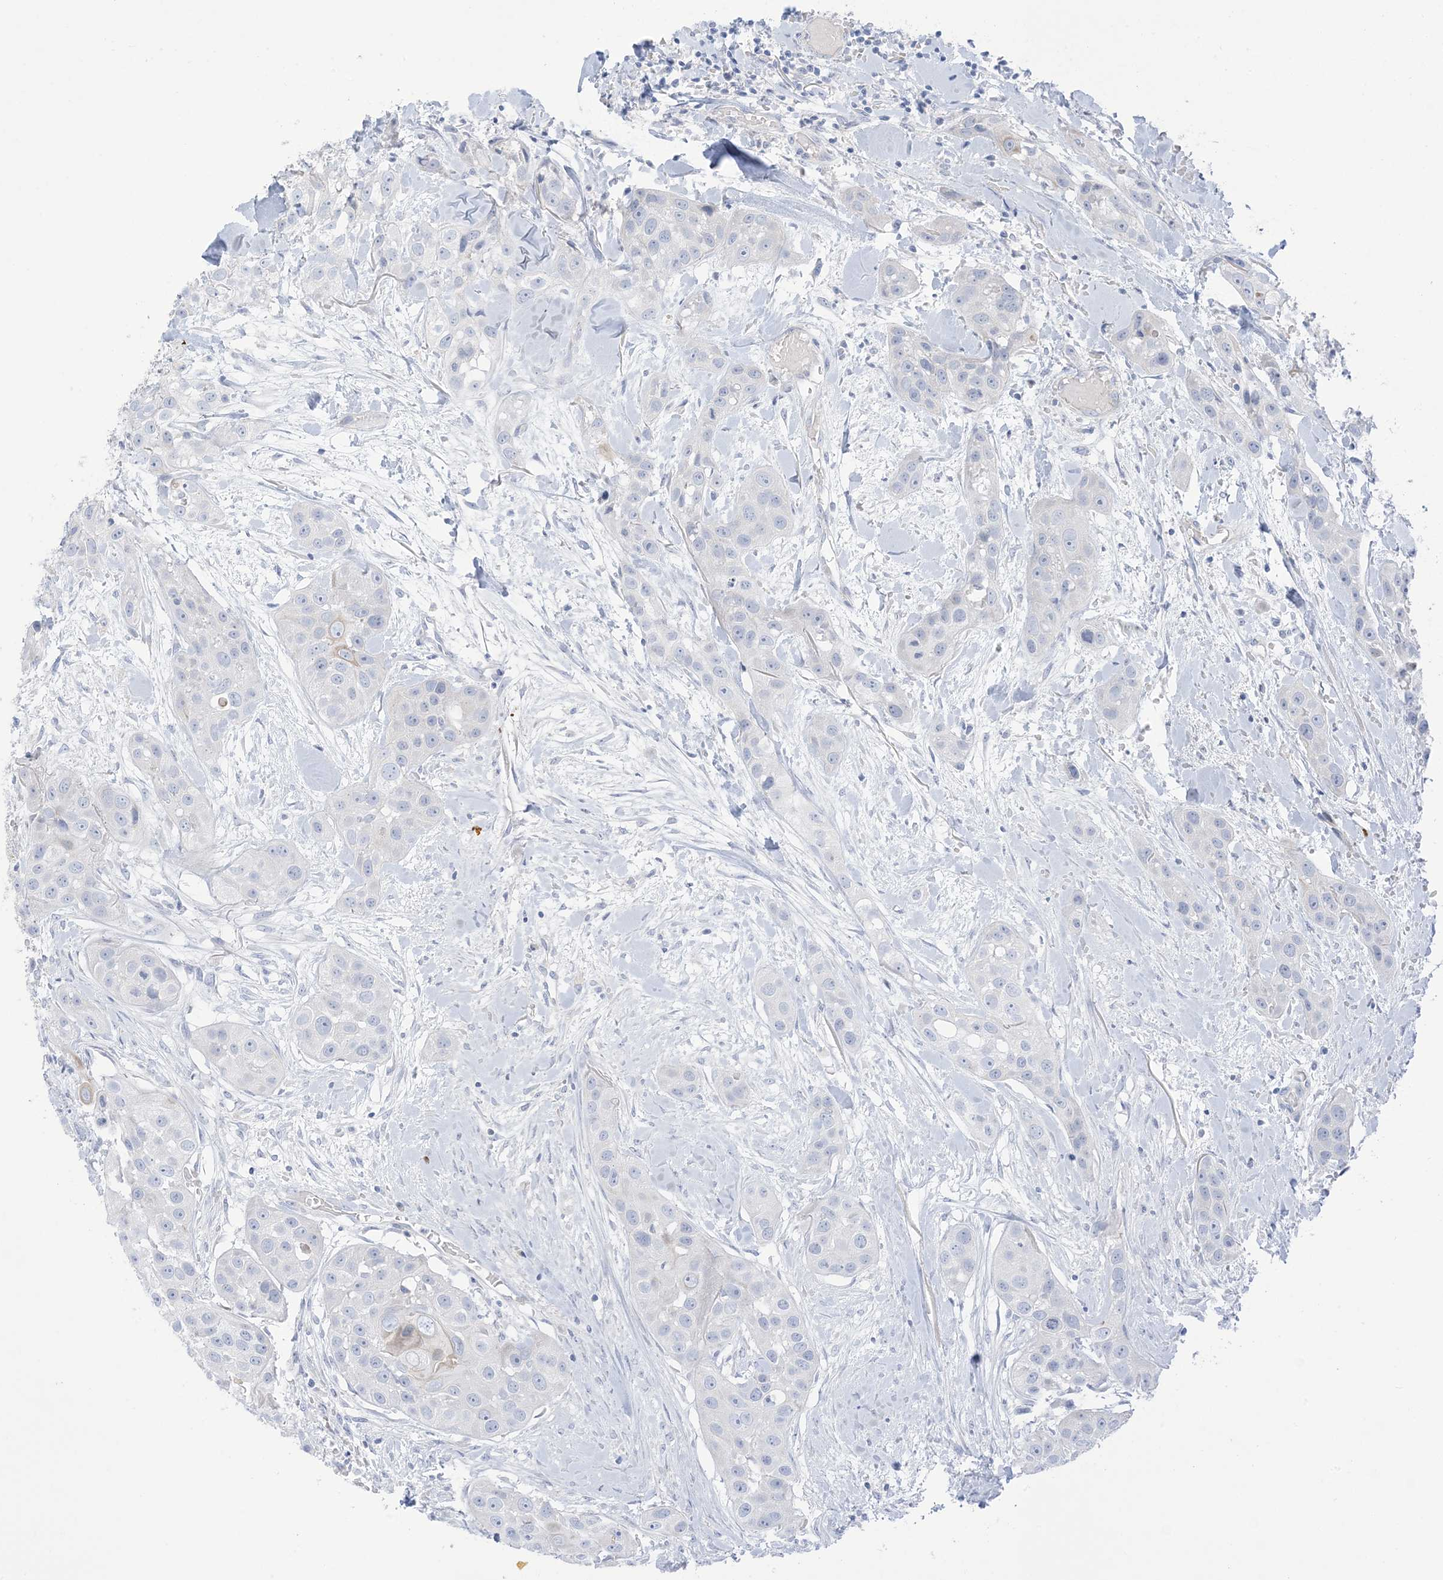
{"staining": {"intensity": "negative", "quantity": "none", "location": "none"}, "tissue": "head and neck cancer", "cell_type": "Tumor cells", "image_type": "cancer", "snomed": [{"axis": "morphology", "description": "Normal tissue, NOS"}, {"axis": "morphology", "description": "Squamous cell carcinoma, NOS"}, {"axis": "topography", "description": "Skeletal muscle"}, {"axis": "topography", "description": "Head-Neck"}], "caption": "Squamous cell carcinoma (head and neck) stained for a protein using immunohistochemistry exhibits no positivity tumor cells.", "gene": "XIRP2", "patient": {"sex": "male", "age": 51}}